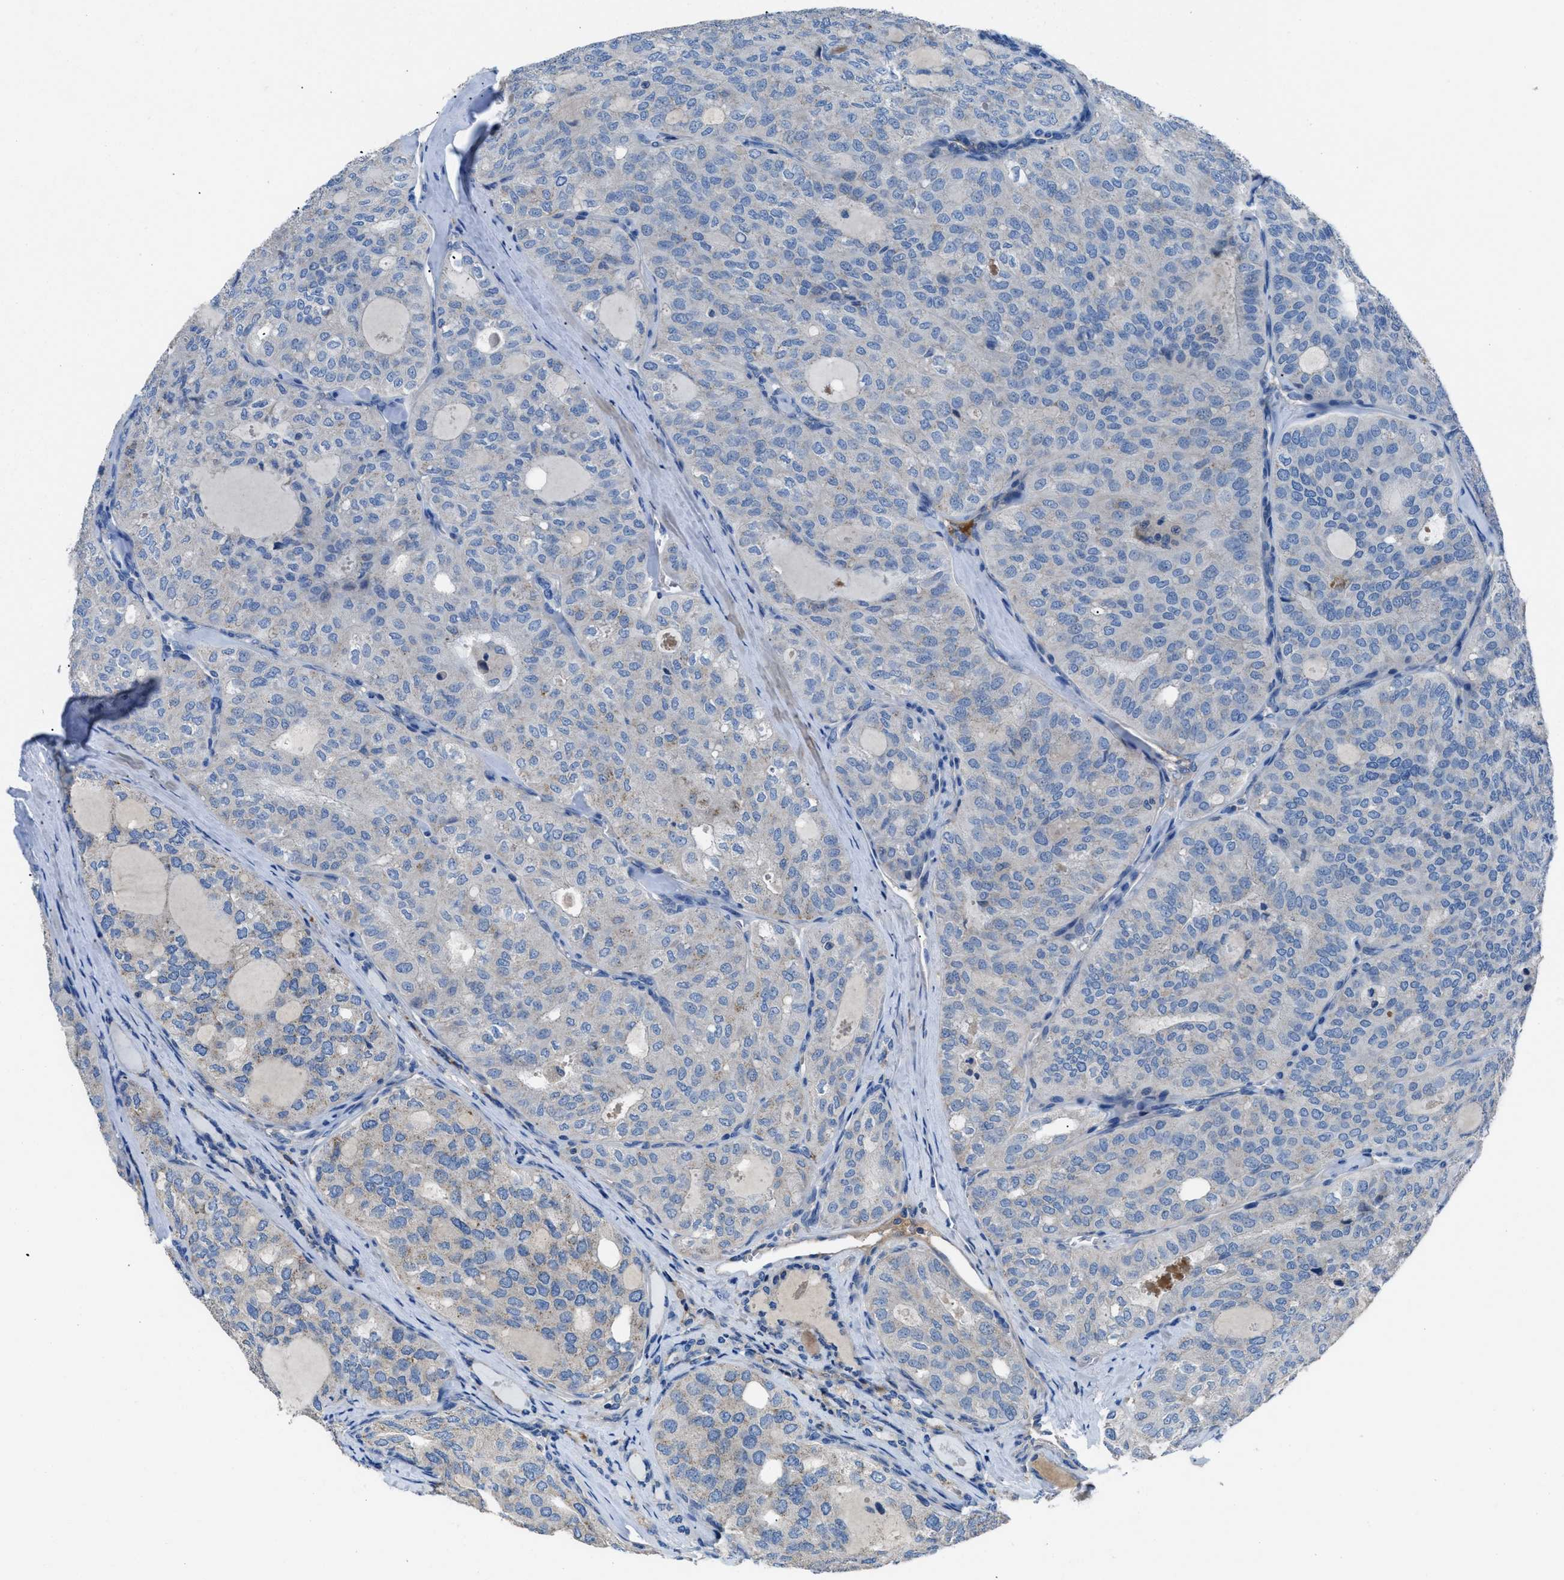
{"staining": {"intensity": "negative", "quantity": "none", "location": "none"}, "tissue": "thyroid cancer", "cell_type": "Tumor cells", "image_type": "cancer", "snomed": [{"axis": "morphology", "description": "Follicular adenoma carcinoma, NOS"}, {"axis": "topography", "description": "Thyroid gland"}], "caption": "Immunohistochemistry image of neoplastic tissue: thyroid cancer (follicular adenoma carcinoma) stained with DAB (3,3'-diaminobenzidine) exhibits no significant protein staining in tumor cells.", "gene": "SGCZ", "patient": {"sex": "male", "age": 75}}